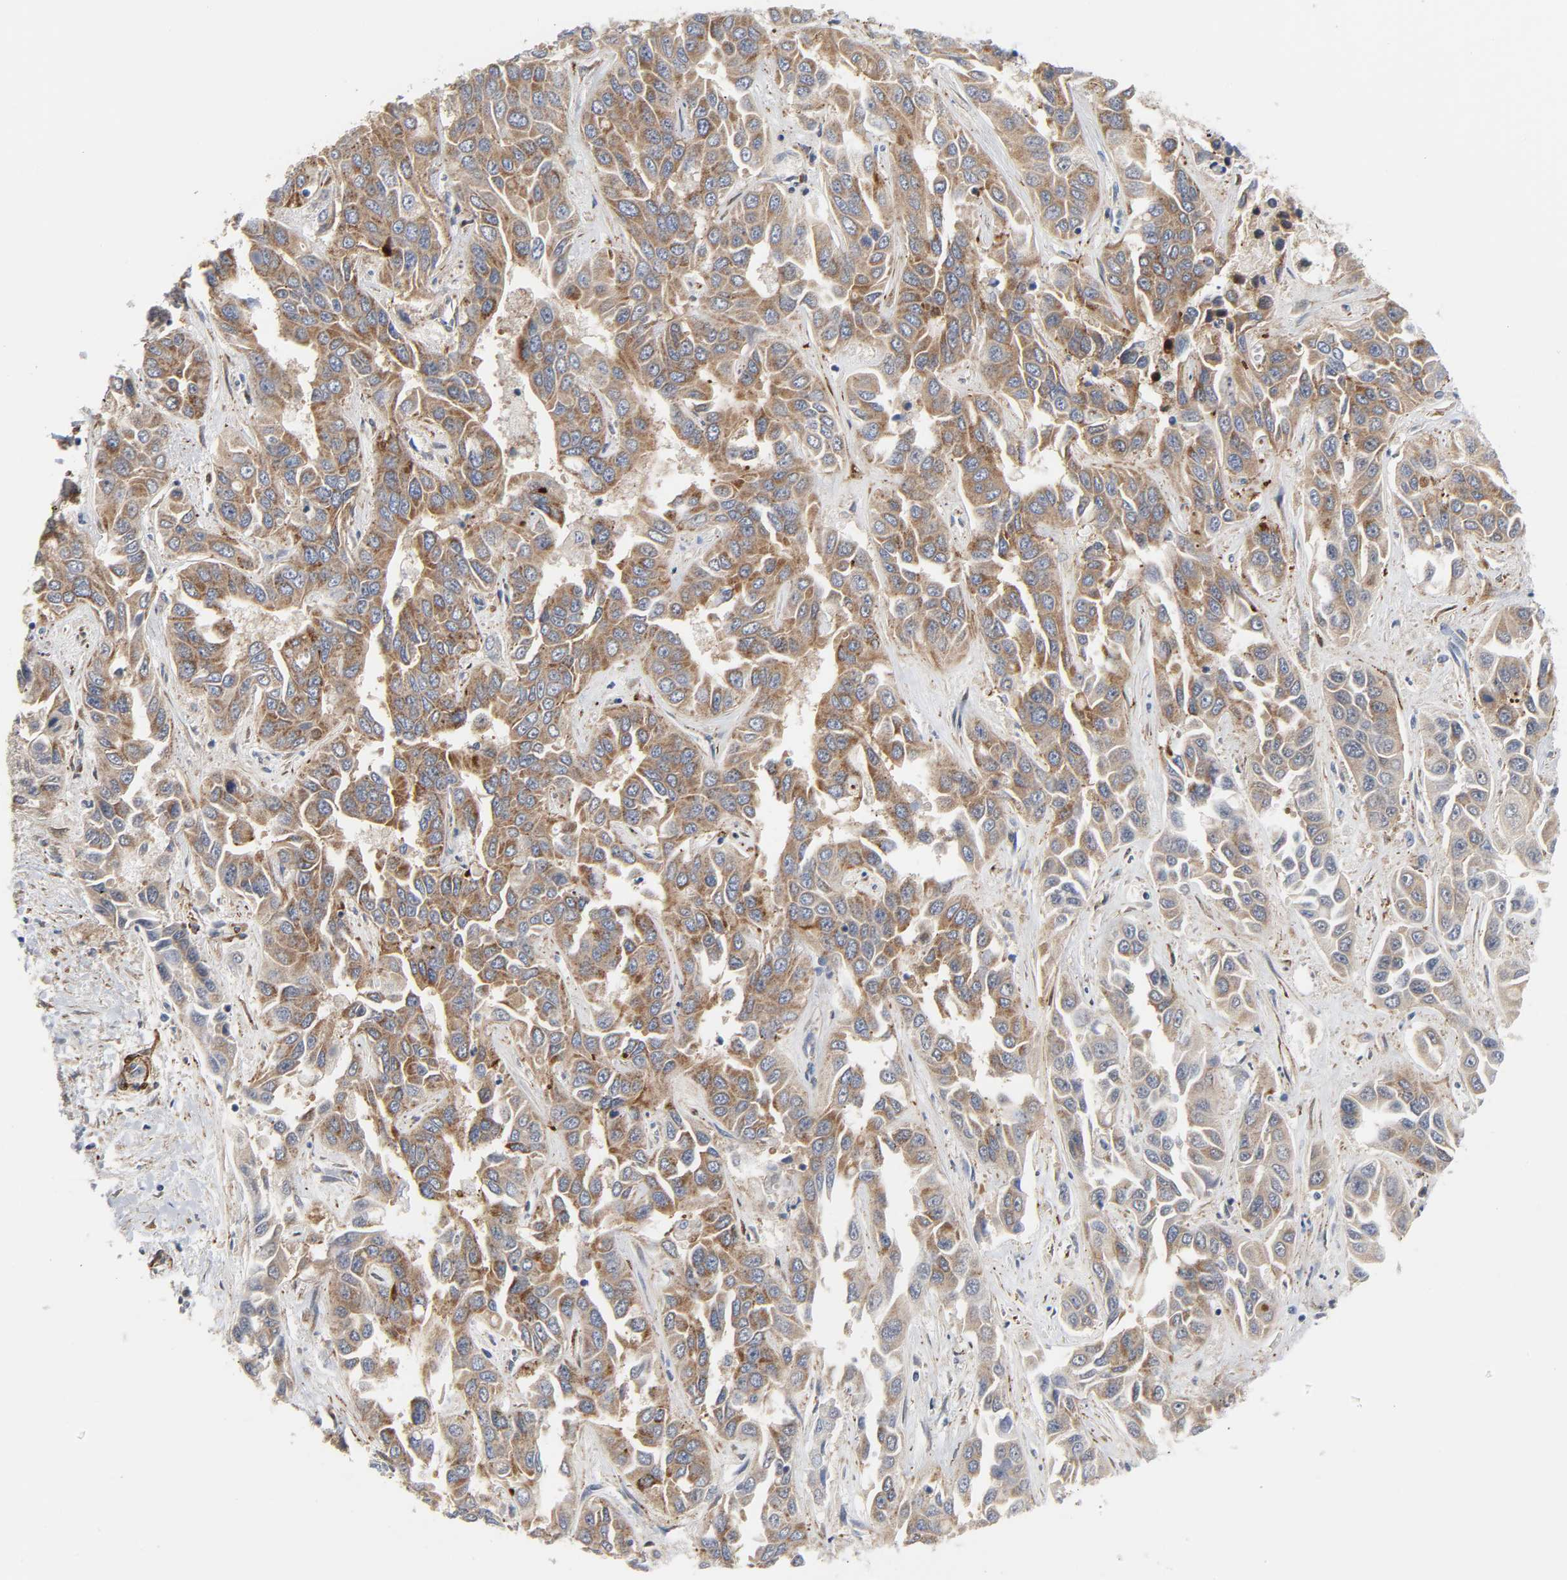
{"staining": {"intensity": "strong", "quantity": ">75%", "location": "cytoplasmic/membranous"}, "tissue": "liver cancer", "cell_type": "Tumor cells", "image_type": "cancer", "snomed": [{"axis": "morphology", "description": "Cholangiocarcinoma"}, {"axis": "topography", "description": "Liver"}], "caption": "Tumor cells exhibit strong cytoplasmic/membranous staining in approximately >75% of cells in cholangiocarcinoma (liver). The staining was performed using DAB (3,3'-diaminobenzidine), with brown indicating positive protein expression. Nuclei are stained blue with hematoxylin.", "gene": "ARHGAP1", "patient": {"sex": "female", "age": 52}}